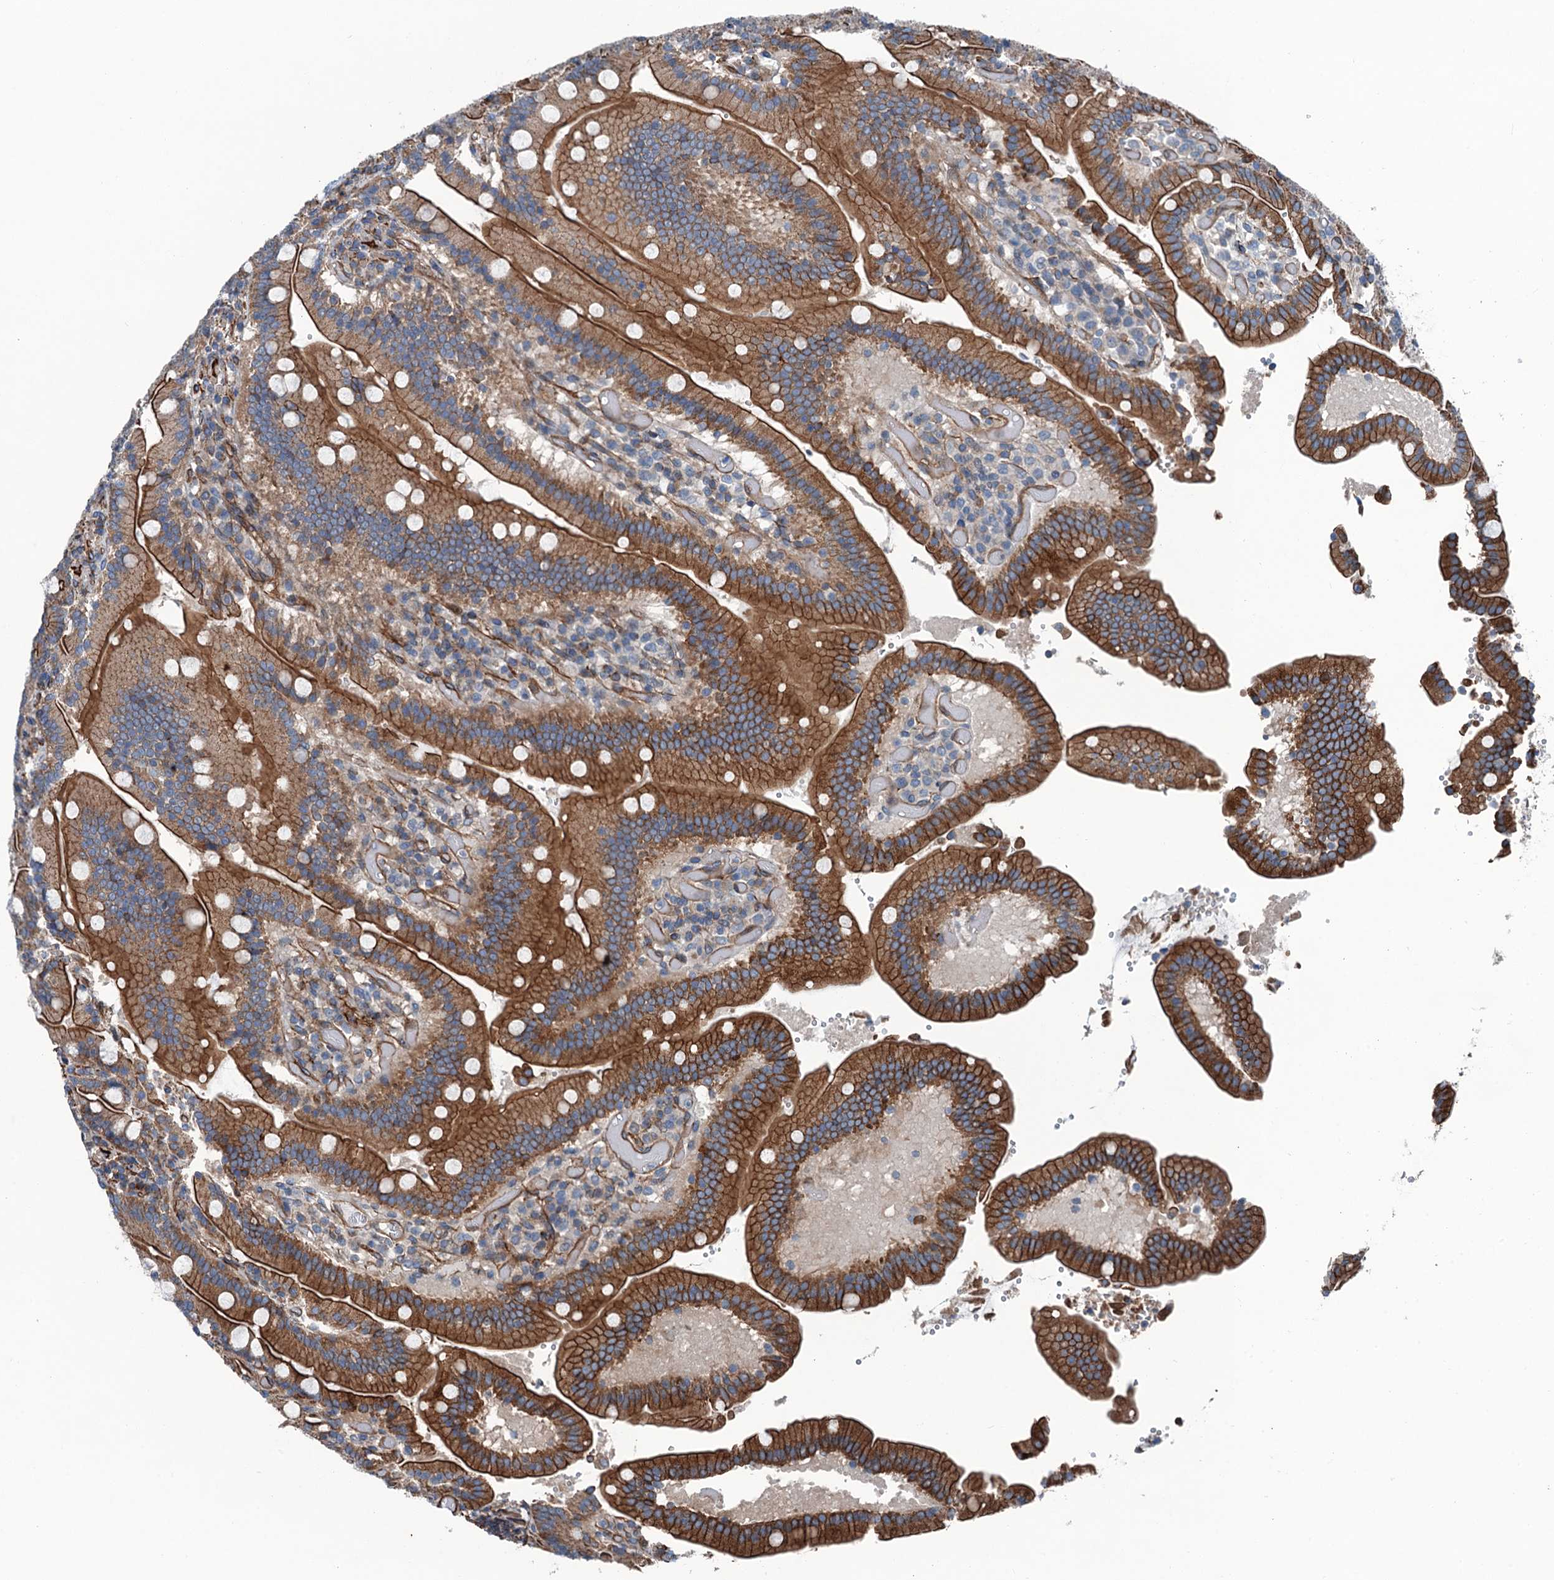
{"staining": {"intensity": "strong", "quantity": ">75%", "location": "cytoplasmic/membranous"}, "tissue": "duodenum", "cell_type": "Glandular cells", "image_type": "normal", "snomed": [{"axis": "morphology", "description": "Normal tissue, NOS"}, {"axis": "topography", "description": "Duodenum"}], "caption": "Immunohistochemical staining of normal duodenum demonstrates strong cytoplasmic/membranous protein expression in approximately >75% of glandular cells.", "gene": "NMRAL1", "patient": {"sex": "female", "age": 62}}